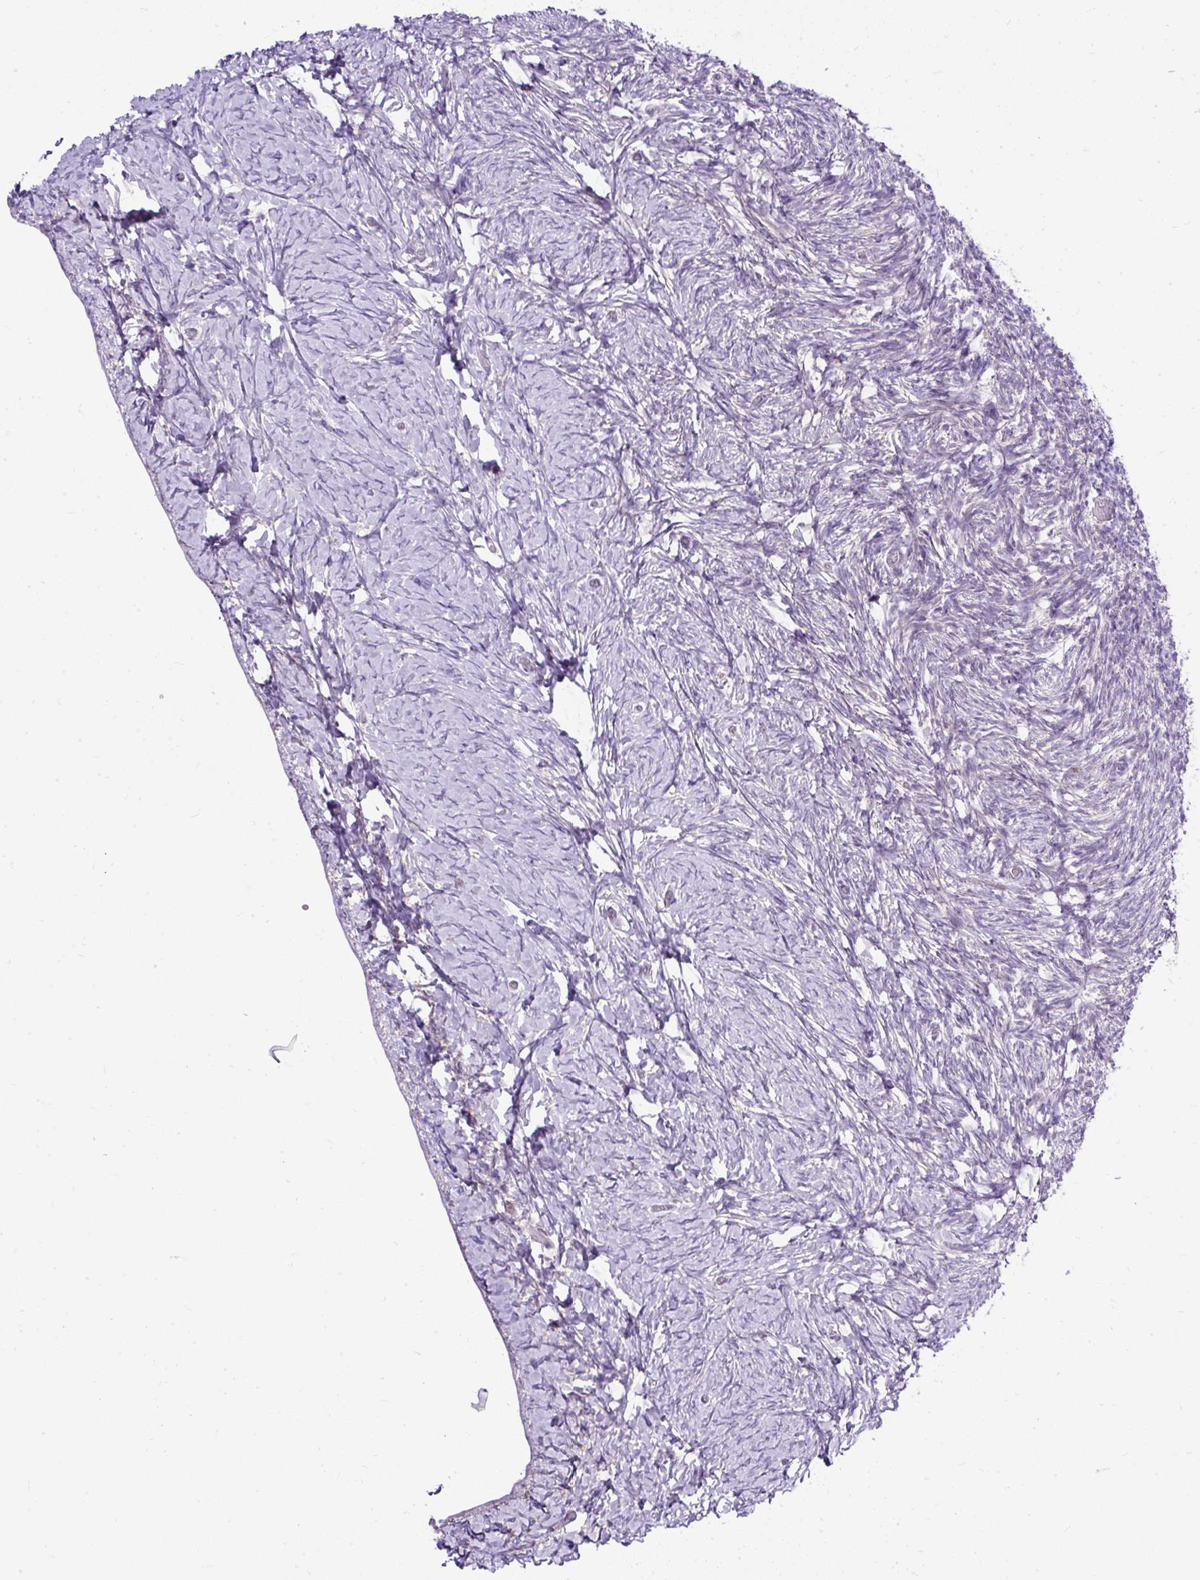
{"staining": {"intensity": "weak", "quantity": "25%-75%", "location": "cytoplasmic/membranous"}, "tissue": "ovary", "cell_type": "Follicle cells", "image_type": "normal", "snomed": [{"axis": "morphology", "description": "Normal tissue, NOS"}, {"axis": "topography", "description": "Ovary"}], "caption": "A micrograph showing weak cytoplasmic/membranous positivity in approximately 25%-75% of follicle cells in benign ovary, as visualized by brown immunohistochemical staining.", "gene": "AMFR", "patient": {"sex": "female", "age": 39}}